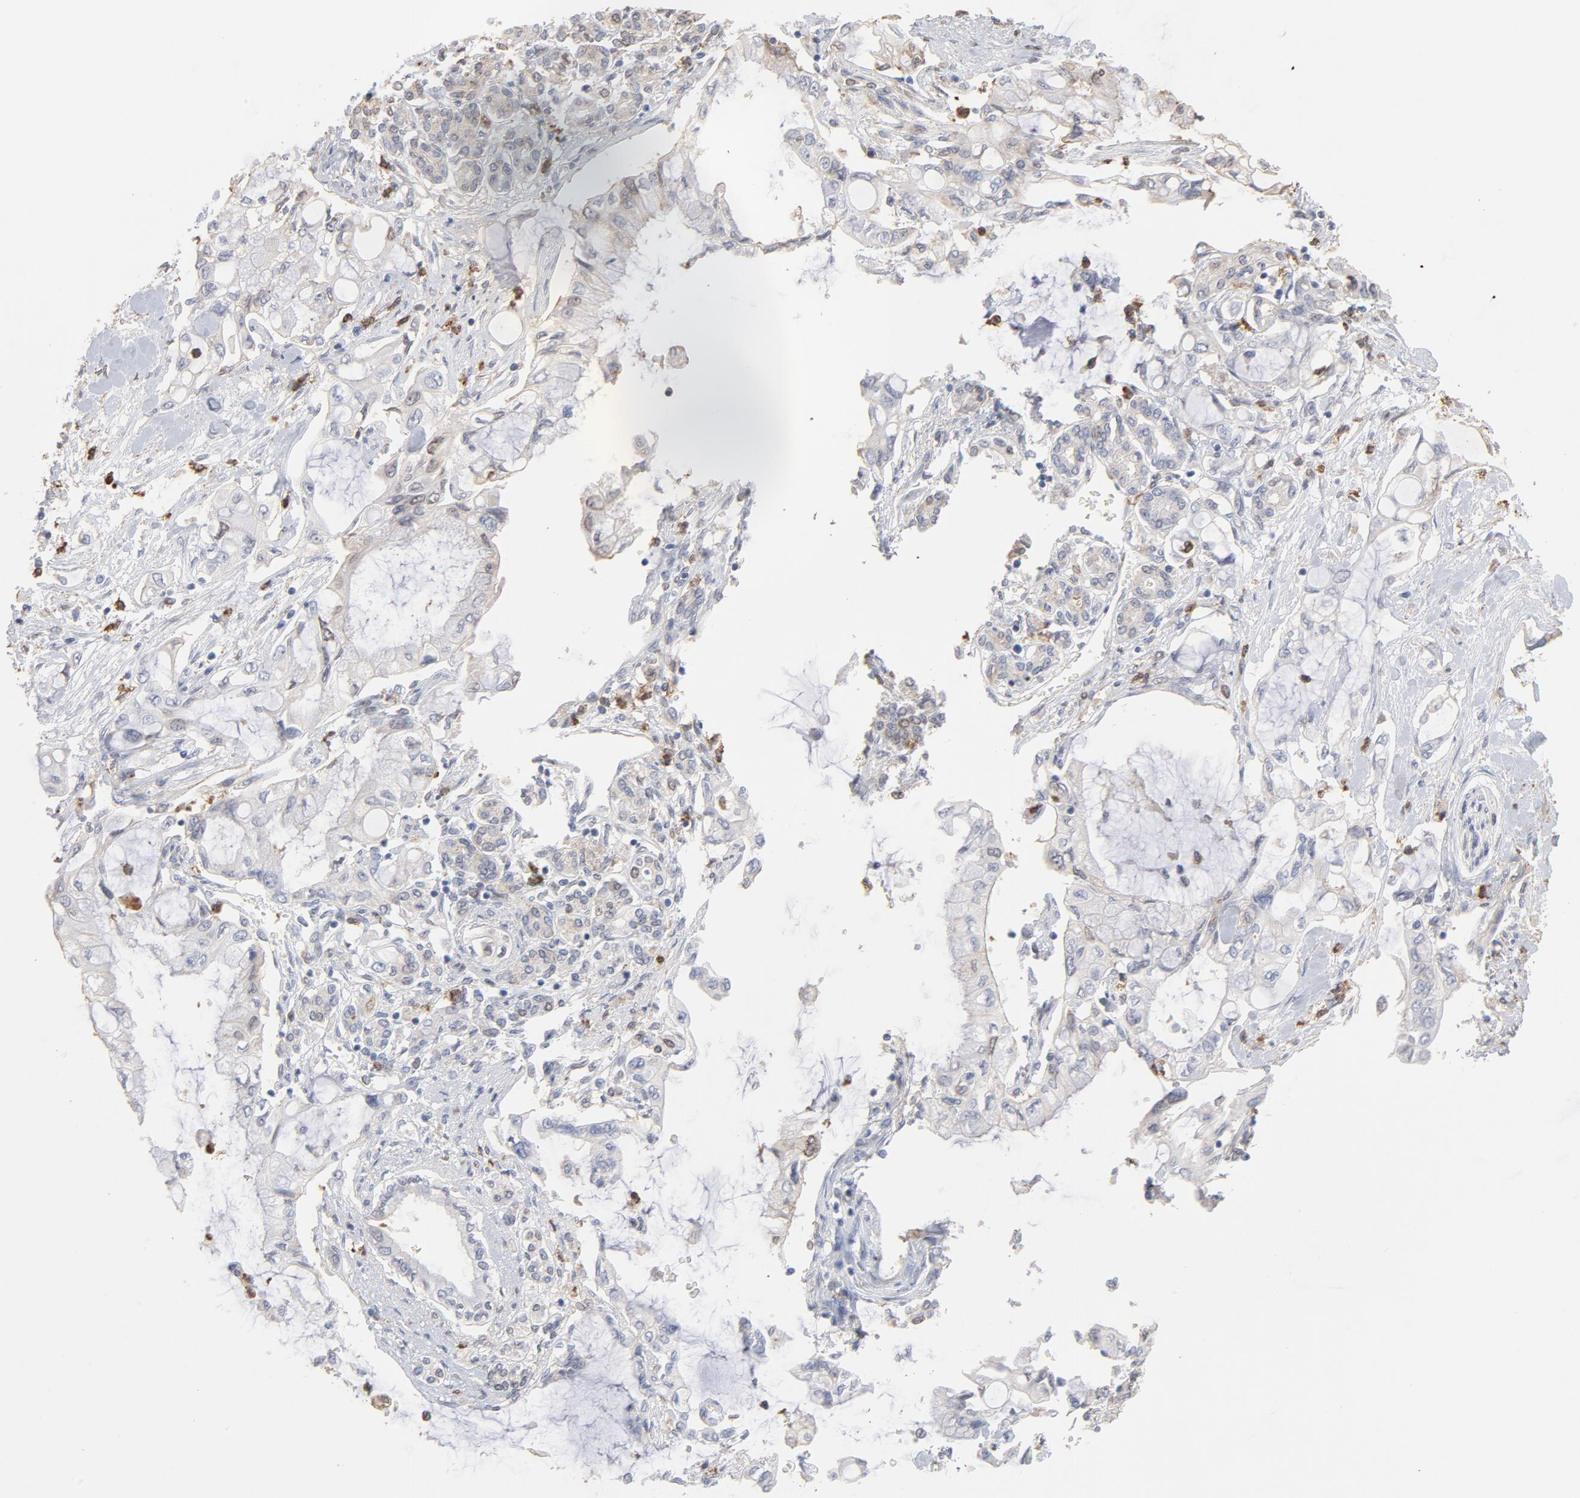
{"staining": {"intensity": "weak", "quantity": "25%-75%", "location": "cytoplasmic/membranous"}, "tissue": "pancreatic cancer", "cell_type": "Tumor cells", "image_type": "cancer", "snomed": [{"axis": "morphology", "description": "Adenocarcinoma, NOS"}, {"axis": "topography", "description": "Pancreas"}], "caption": "This histopathology image demonstrates immunohistochemistry (IHC) staining of human pancreatic cancer, with low weak cytoplasmic/membranous staining in about 25%-75% of tumor cells.", "gene": "PNMA1", "patient": {"sex": "female", "age": 70}}